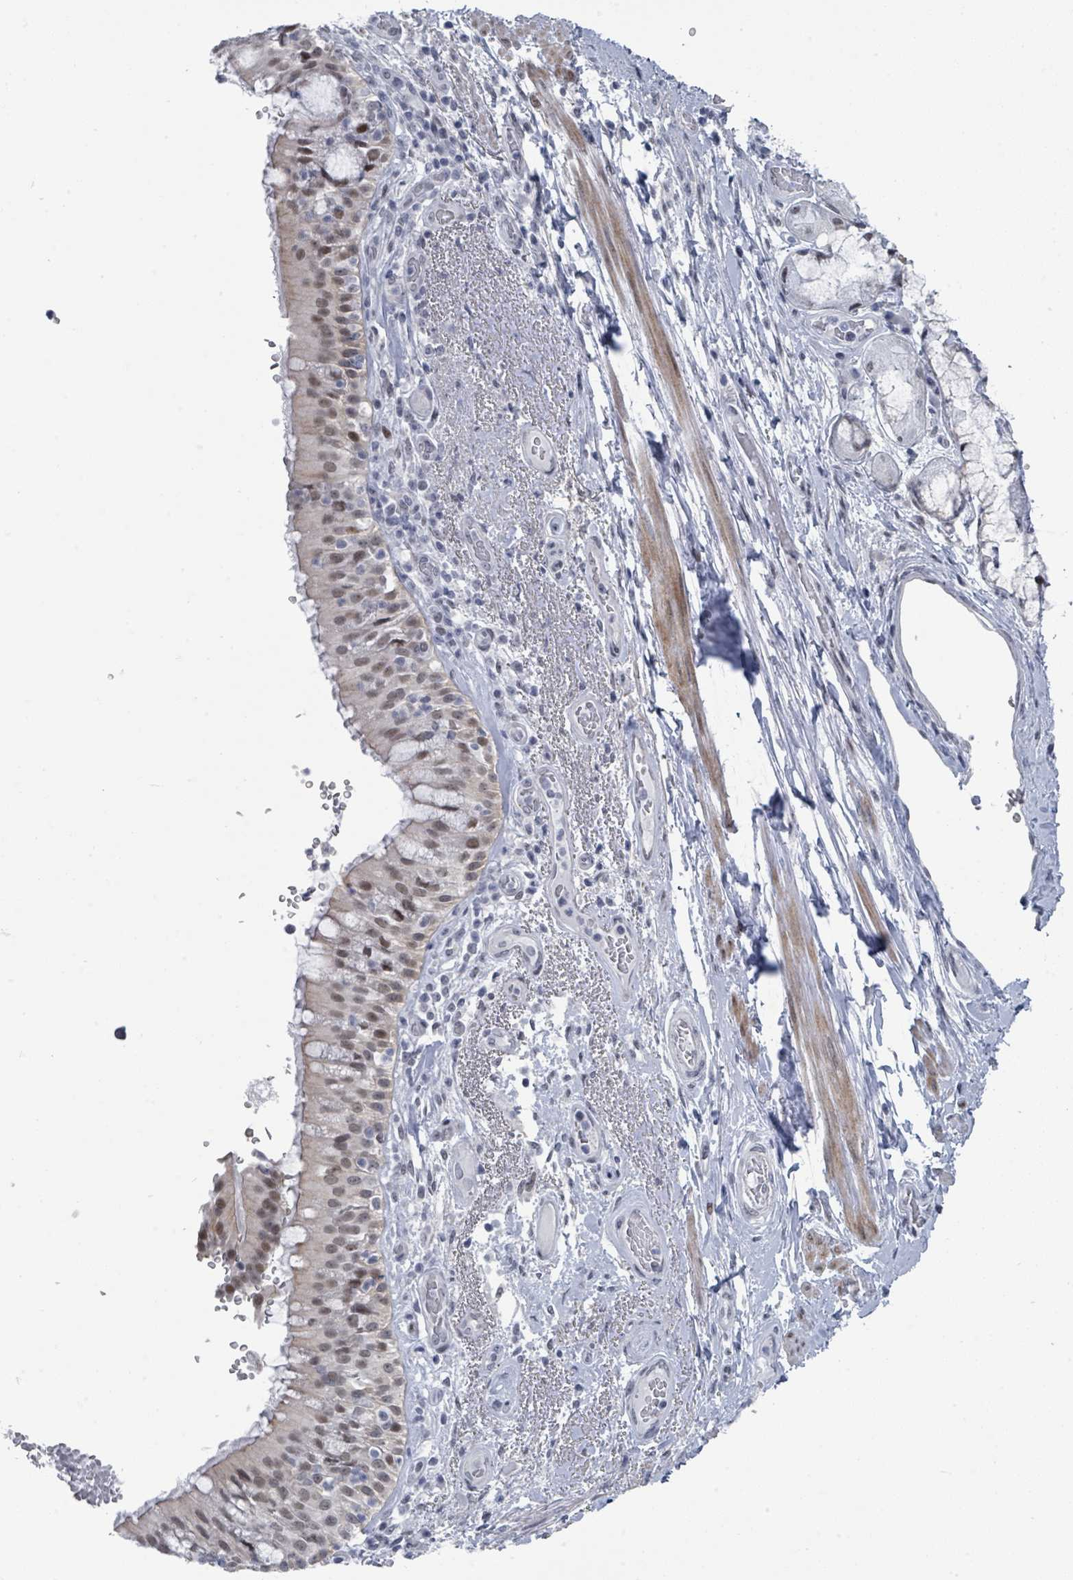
{"staining": {"intensity": "weak", "quantity": ">75%", "location": "nuclear"}, "tissue": "bronchus", "cell_type": "Respiratory epithelial cells", "image_type": "normal", "snomed": [{"axis": "morphology", "description": "Normal tissue, NOS"}, {"axis": "topography", "description": "Cartilage tissue"}, {"axis": "topography", "description": "Bronchus"}], "caption": "Approximately >75% of respiratory epithelial cells in unremarkable human bronchus show weak nuclear protein positivity as visualized by brown immunohistochemical staining.", "gene": "CT45A10", "patient": {"sex": "male", "age": 63}}